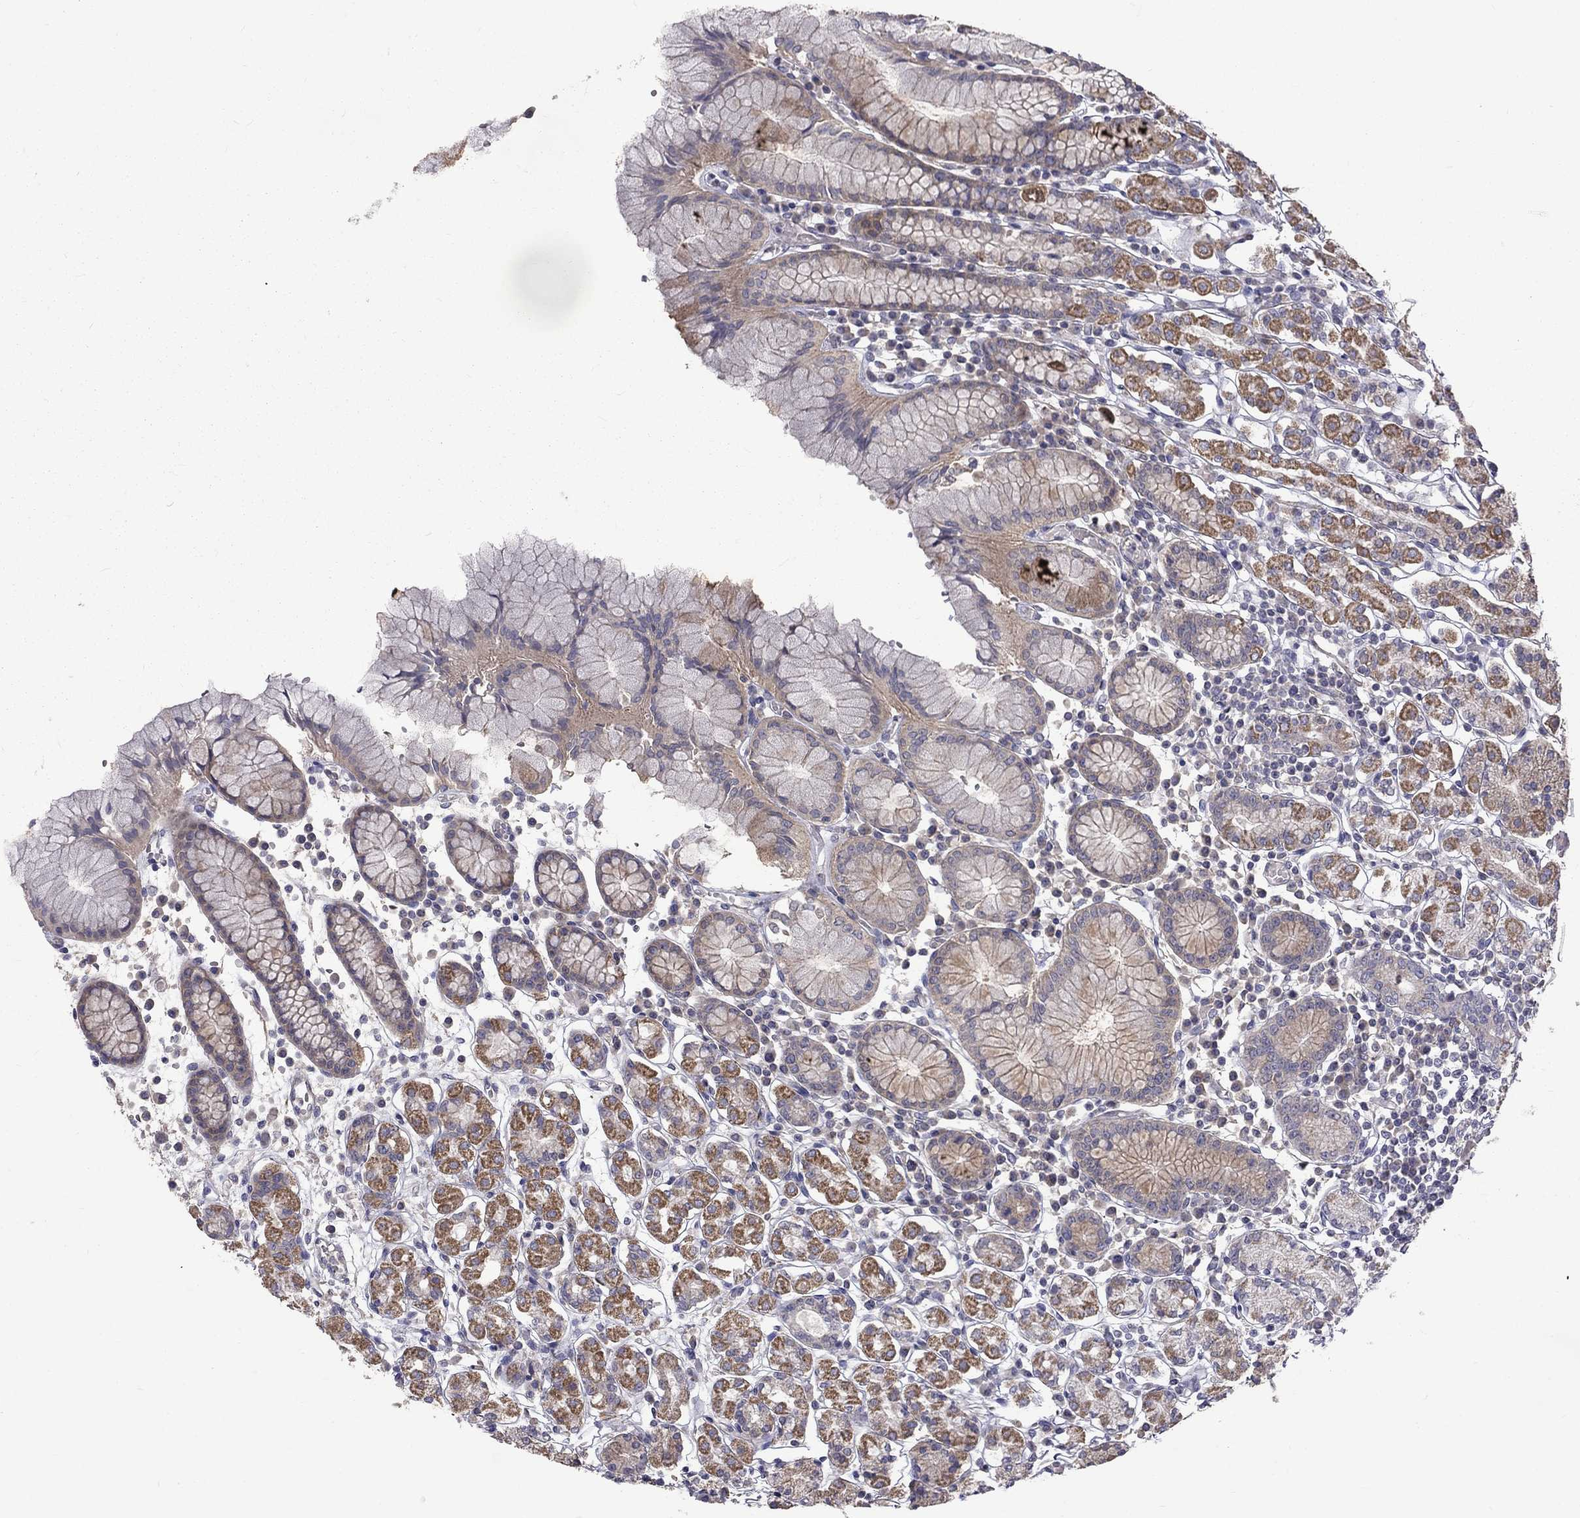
{"staining": {"intensity": "moderate", "quantity": "25%-75%", "location": "cytoplasmic/membranous"}, "tissue": "stomach", "cell_type": "Glandular cells", "image_type": "normal", "snomed": [{"axis": "morphology", "description": "Normal tissue, NOS"}, {"axis": "topography", "description": "Stomach, upper"}, {"axis": "topography", "description": "Stomach"}], "caption": "Moderate cytoplasmic/membranous protein staining is seen in approximately 25%-75% of glandular cells in stomach.", "gene": "SLC39A14", "patient": {"sex": "male", "age": 62}}